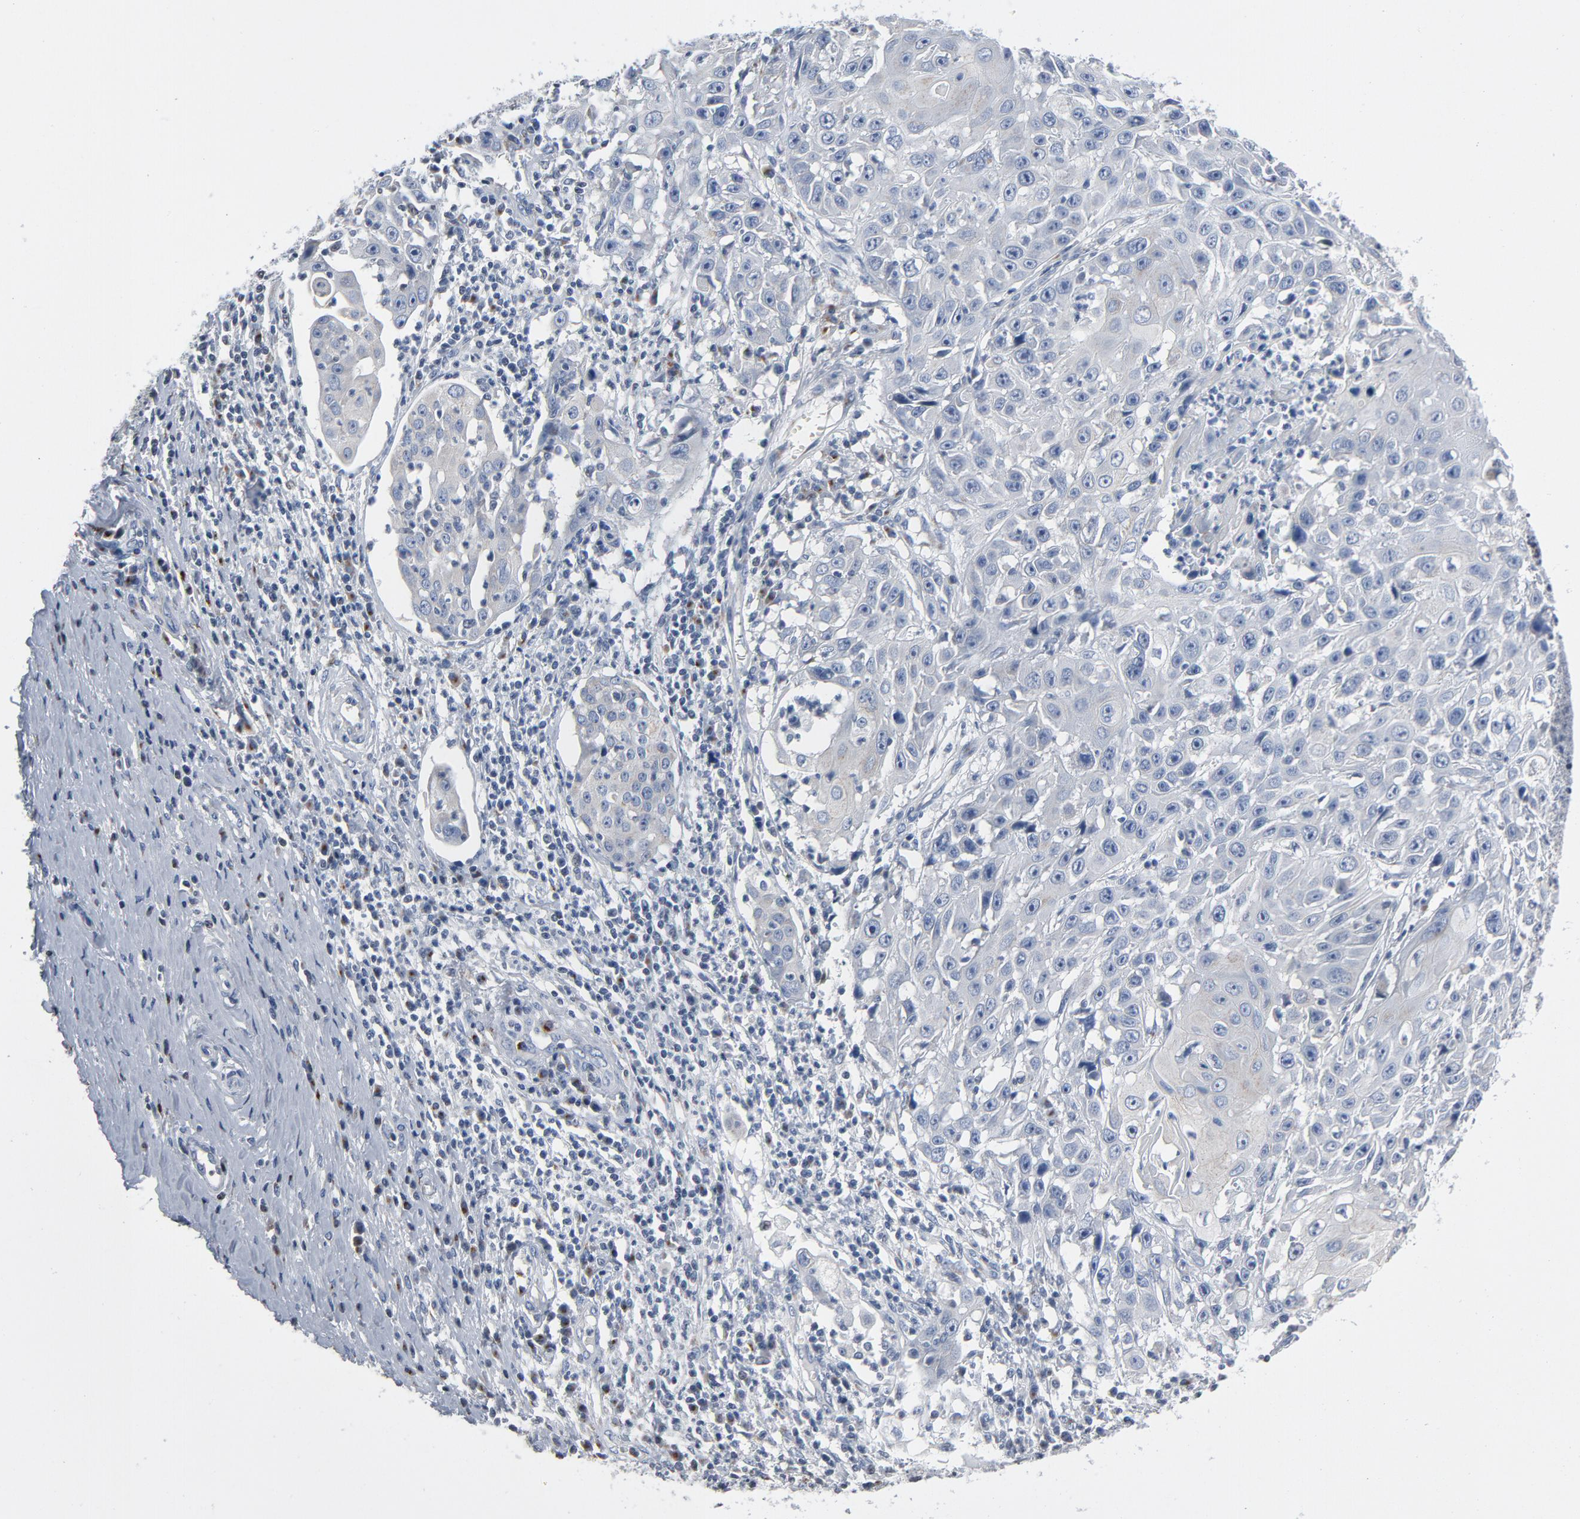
{"staining": {"intensity": "weak", "quantity": "<25%", "location": "cytoplasmic/membranous"}, "tissue": "cervical cancer", "cell_type": "Tumor cells", "image_type": "cancer", "snomed": [{"axis": "morphology", "description": "Squamous cell carcinoma, NOS"}, {"axis": "topography", "description": "Cervix"}], "caption": "An IHC image of cervical cancer is shown. There is no staining in tumor cells of cervical cancer. Nuclei are stained in blue.", "gene": "YIPF6", "patient": {"sex": "female", "age": 39}}